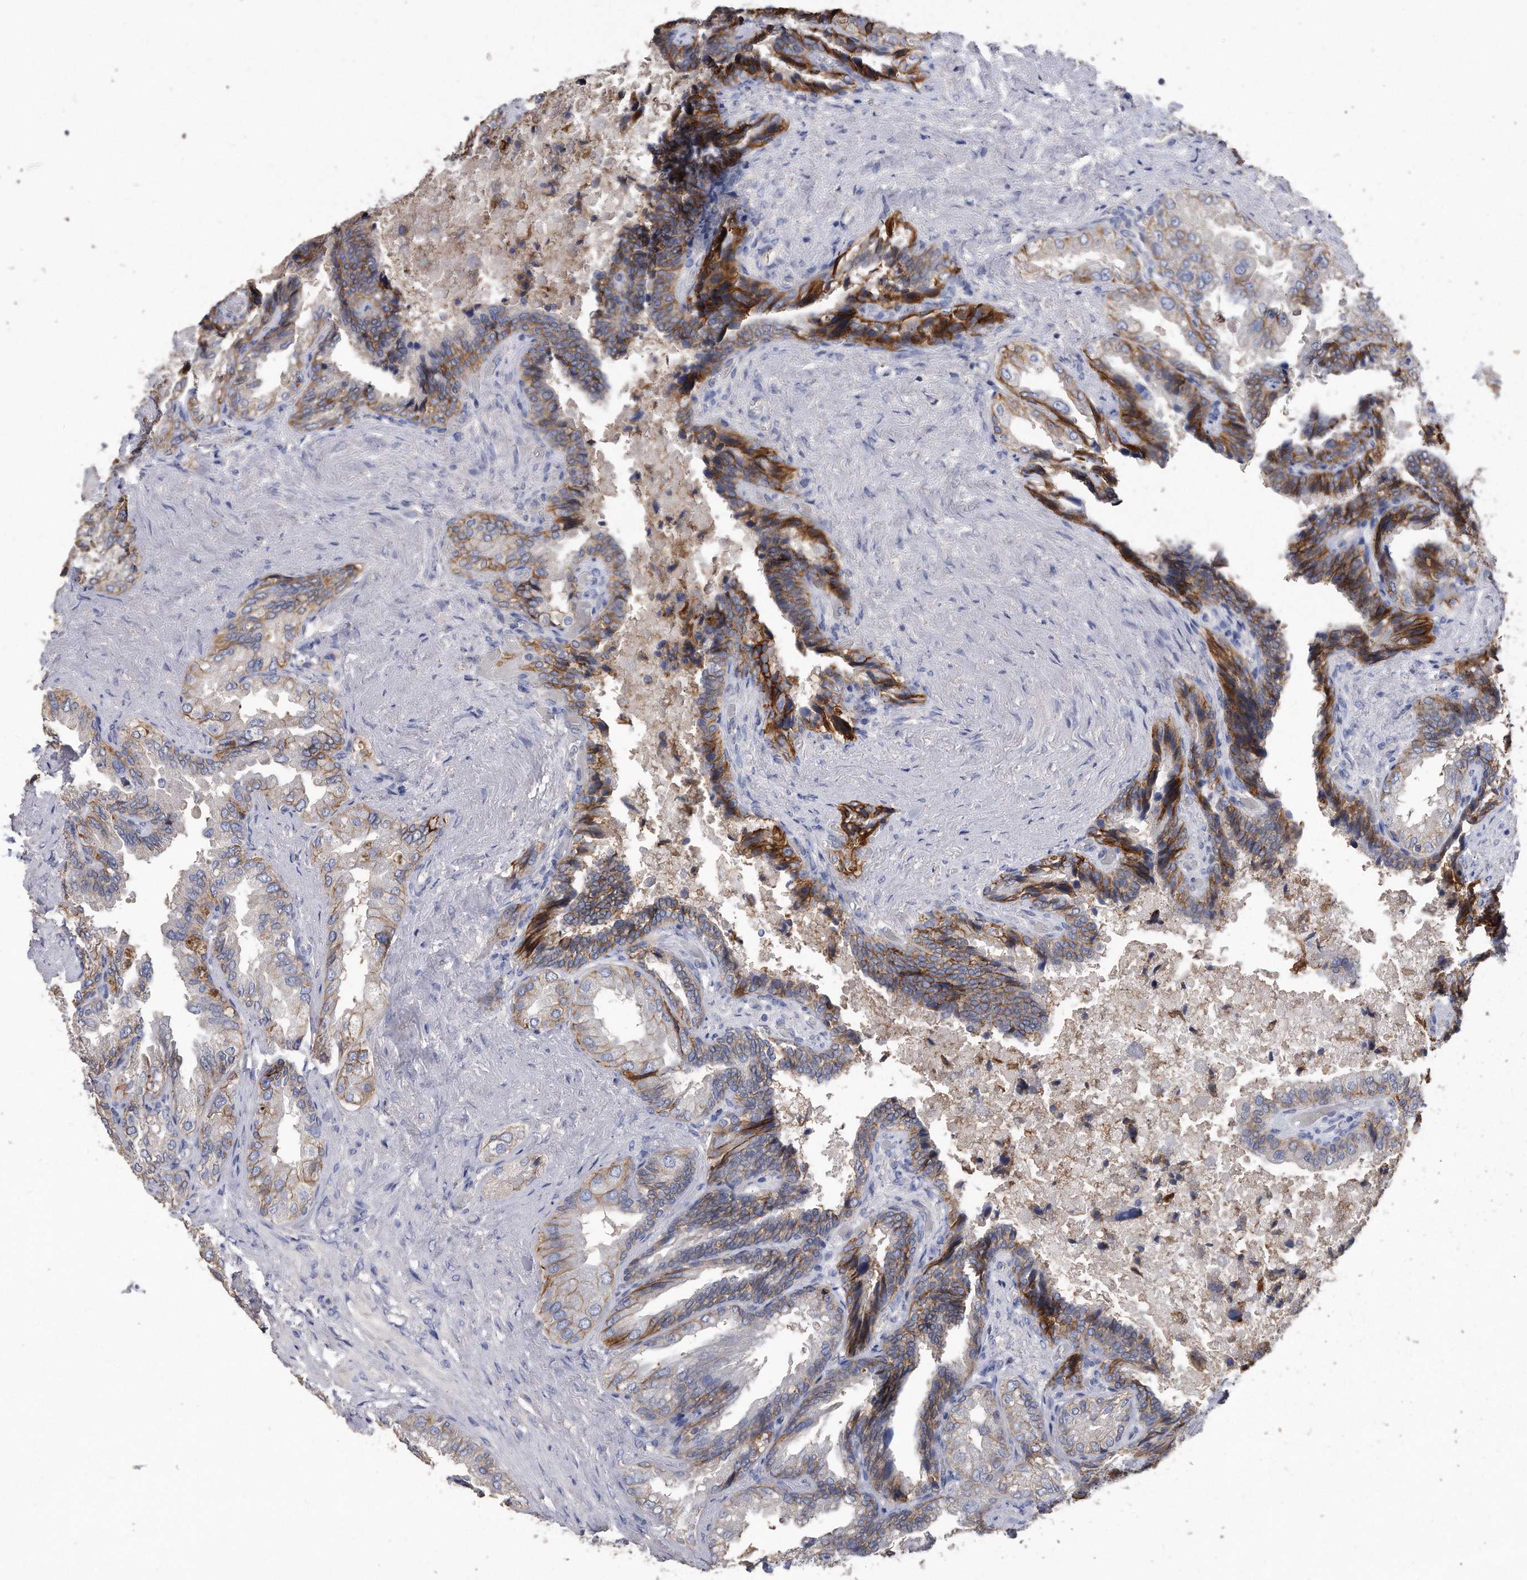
{"staining": {"intensity": "moderate", "quantity": "25%-75%", "location": "cytoplasmic/membranous"}, "tissue": "seminal vesicle", "cell_type": "Glandular cells", "image_type": "normal", "snomed": [{"axis": "morphology", "description": "Normal tissue, NOS"}, {"axis": "topography", "description": "Seminal veicle"}, {"axis": "topography", "description": "Peripheral nerve tissue"}], "caption": "Protein expression analysis of normal human seminal vesicle reveals moderate cytoplasmic/membranous staining in about 25%-75% of glandular cells.", "gene": "CDCP1", "patient": {"sex": "male", "age": 63}}